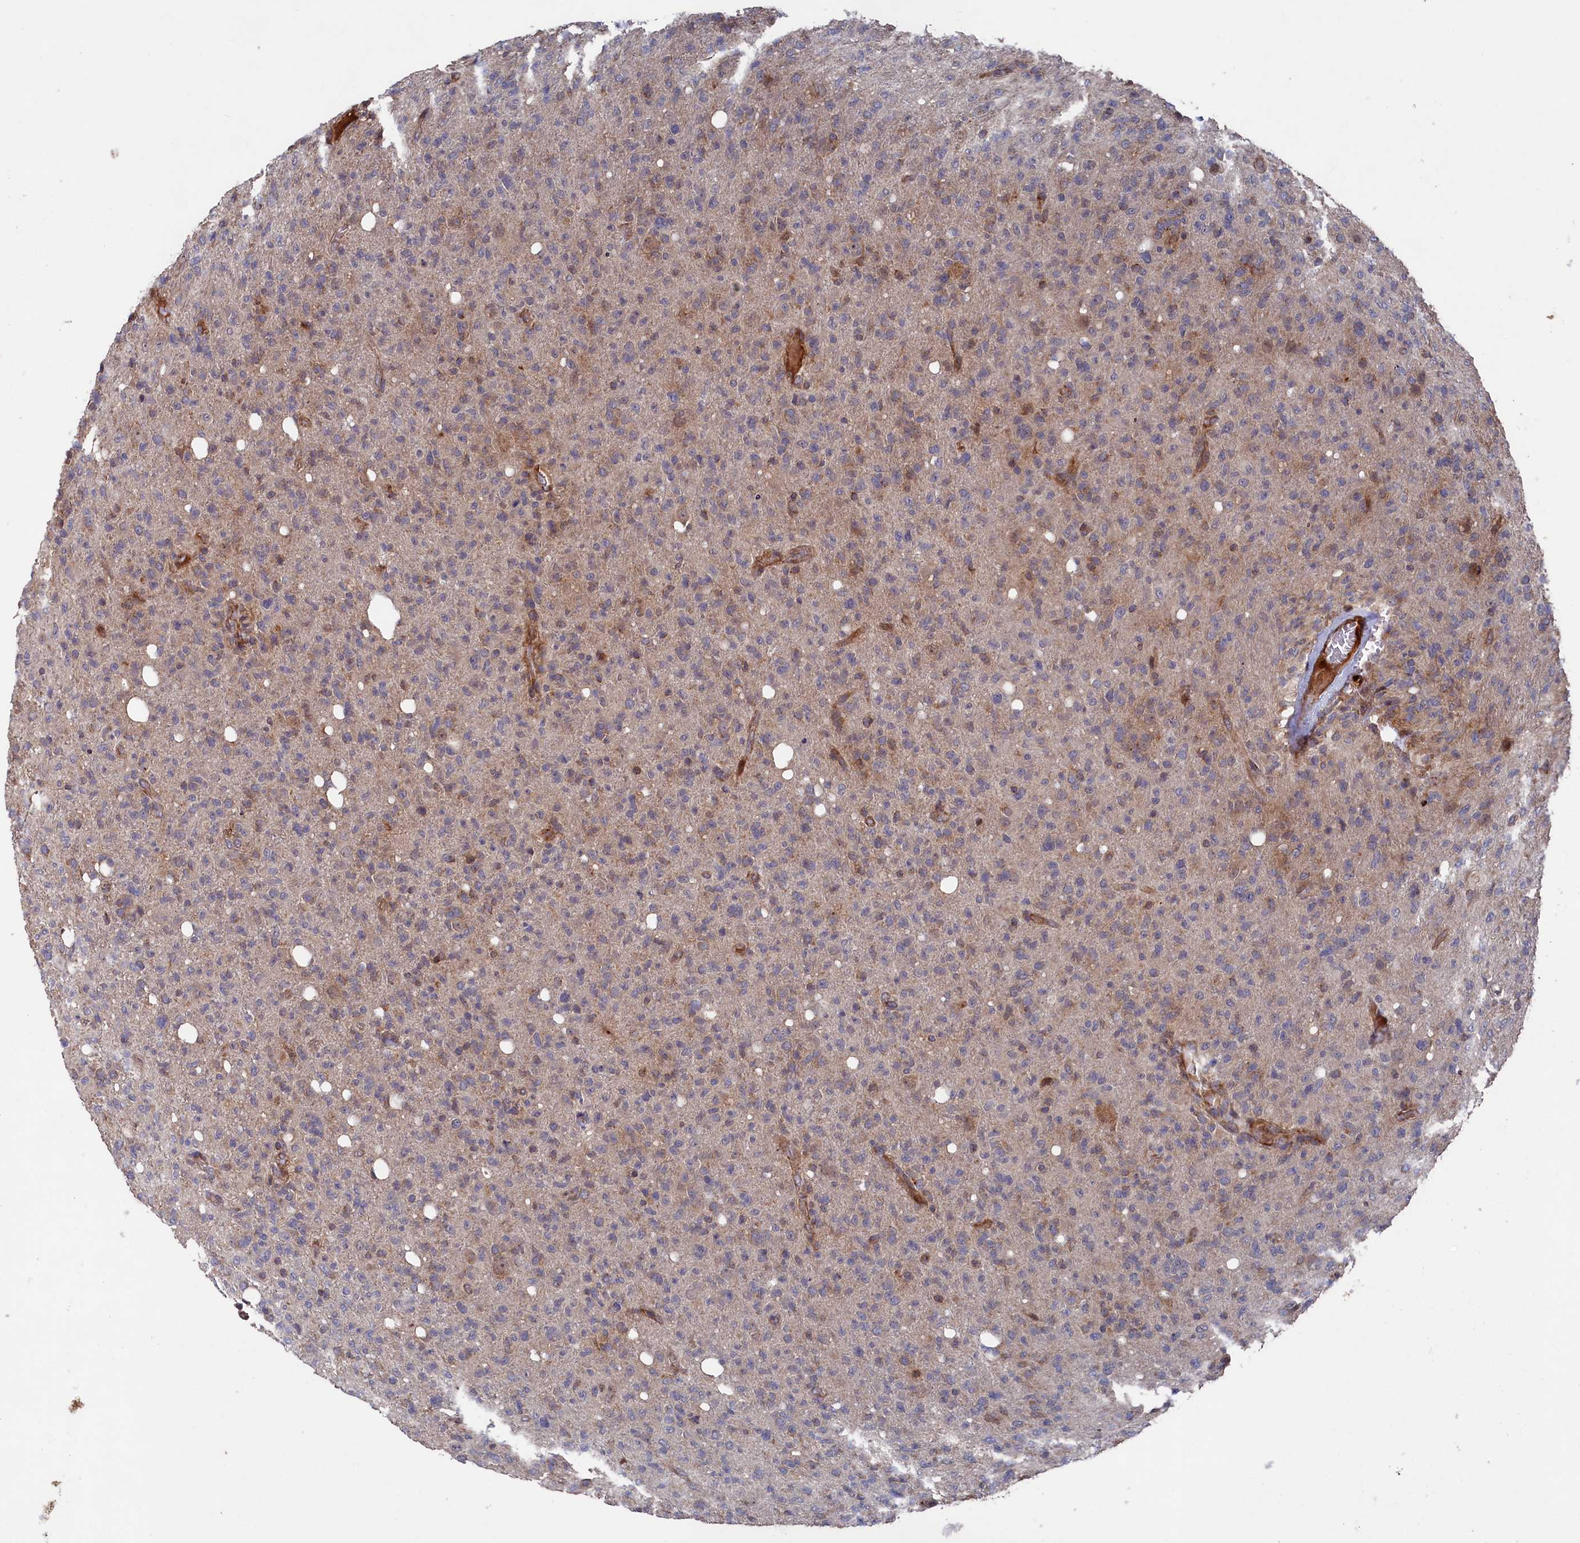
{"staining": {"intensity": "moderate", "quantity": "<25%", "location": "cytoplasmic/membranous"}, "tissue": "glioma", "cell_type": "Tumor cells", "image_type": "cancer", "snomed": [{"axis": "morphology", "description": "Glioma, malignant, High grade"}, {"axis": "topography", "description": "Brain"}], "caption": "Immunohistochemical staining of human malignant glioma (high-grade) exhibits moderate cytoplasmic/membranous protein staining in approximately <25% of tumor cells.", "gene": "SUPV3L1", "patient": {"sex": "female", "age": 57}}